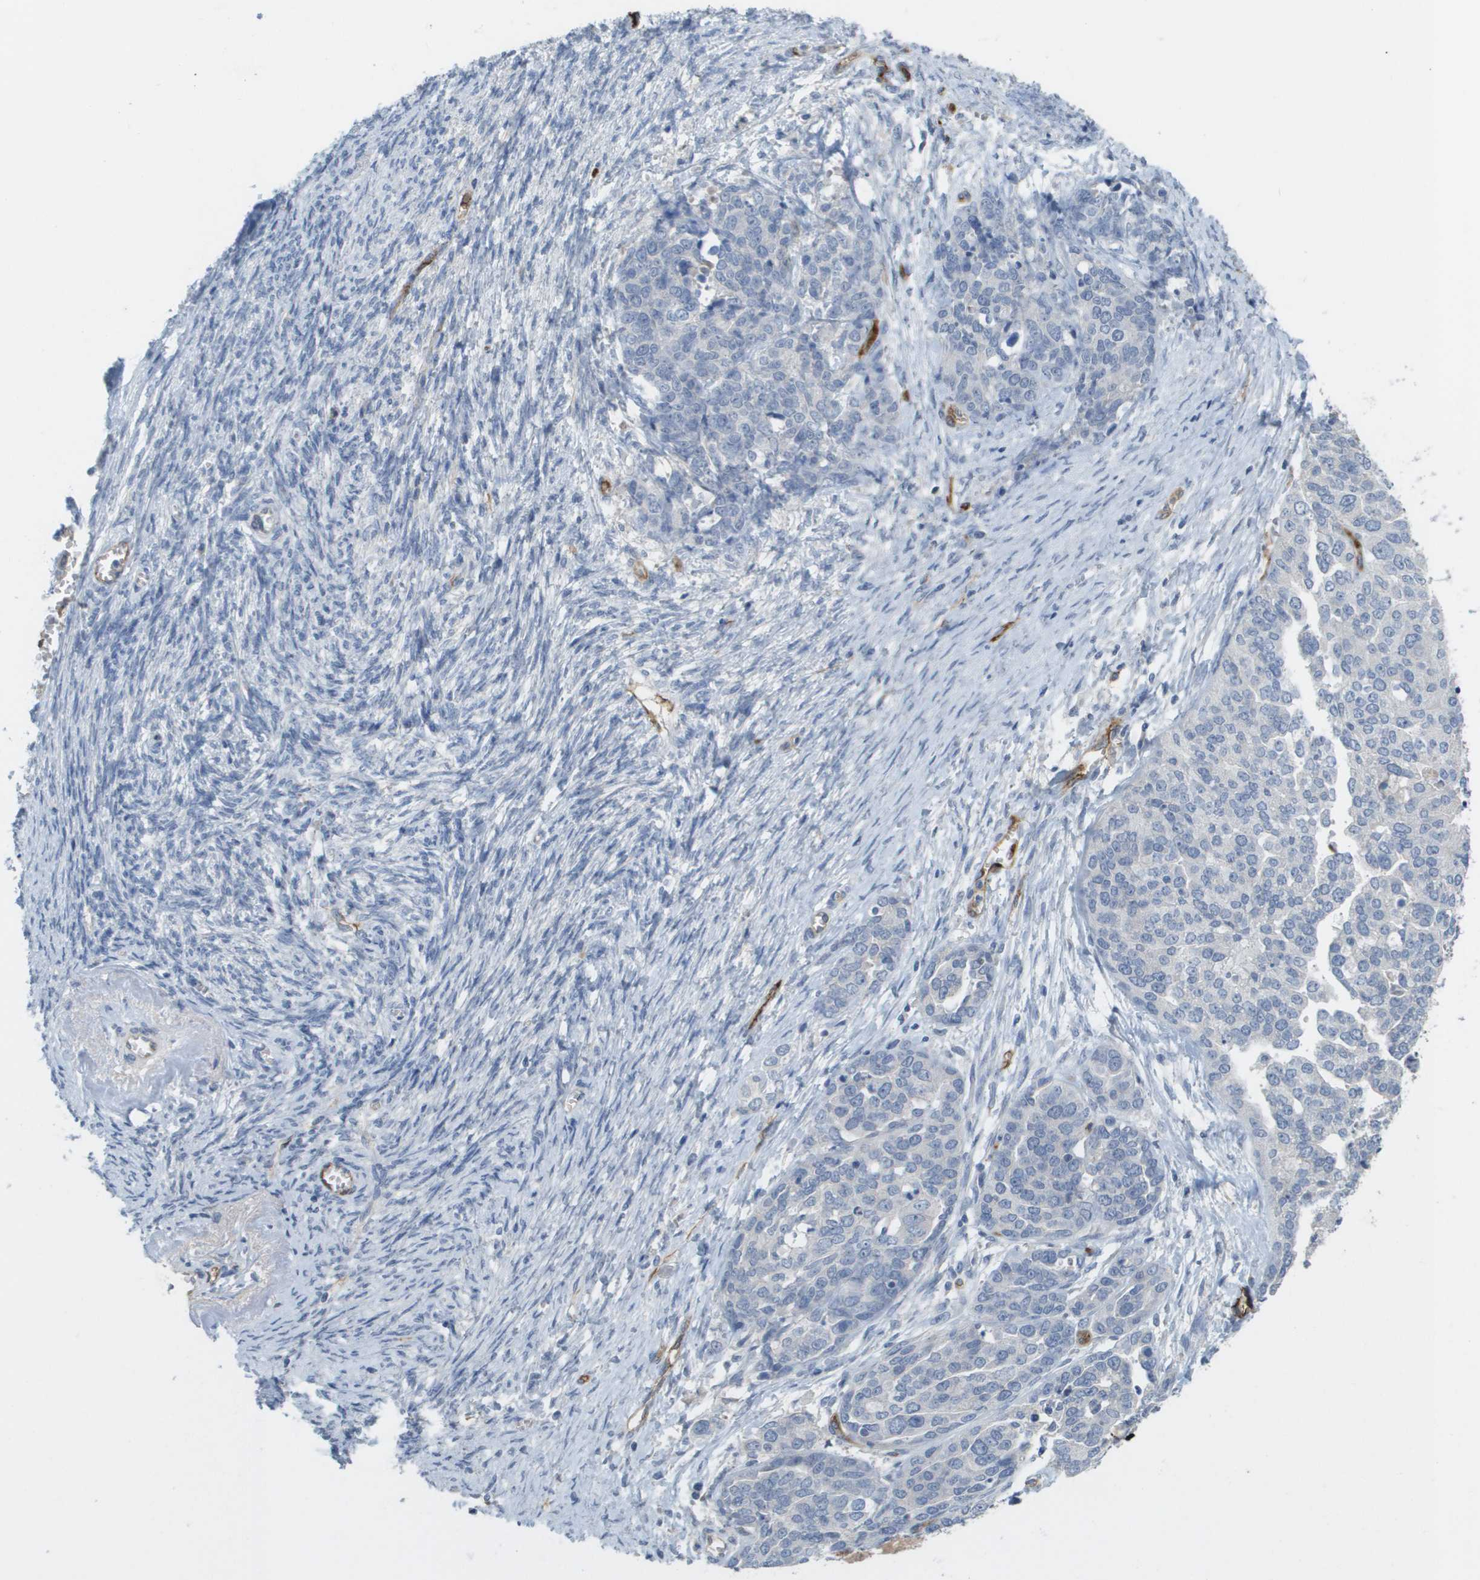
{"staining": {"intensity": "negative", "quantity": "none", "location": "none"}, "tissue": "ovarian cancer", "cell_type": "Tumor cells", "image_type": "cancer", "snomed": [{"axis": "morphology", "description": "Cystadenocarcinoma, serous, NOS"}, {"axis": "topography", "description": "Ovary"}], "caption": "Protein analysis of serous cystadenocarcinoma (ovarian) shows no significant positivity in tumor cells.", "gene": "ANGPT2", "patient": {"sex": "female", "age": 44}}